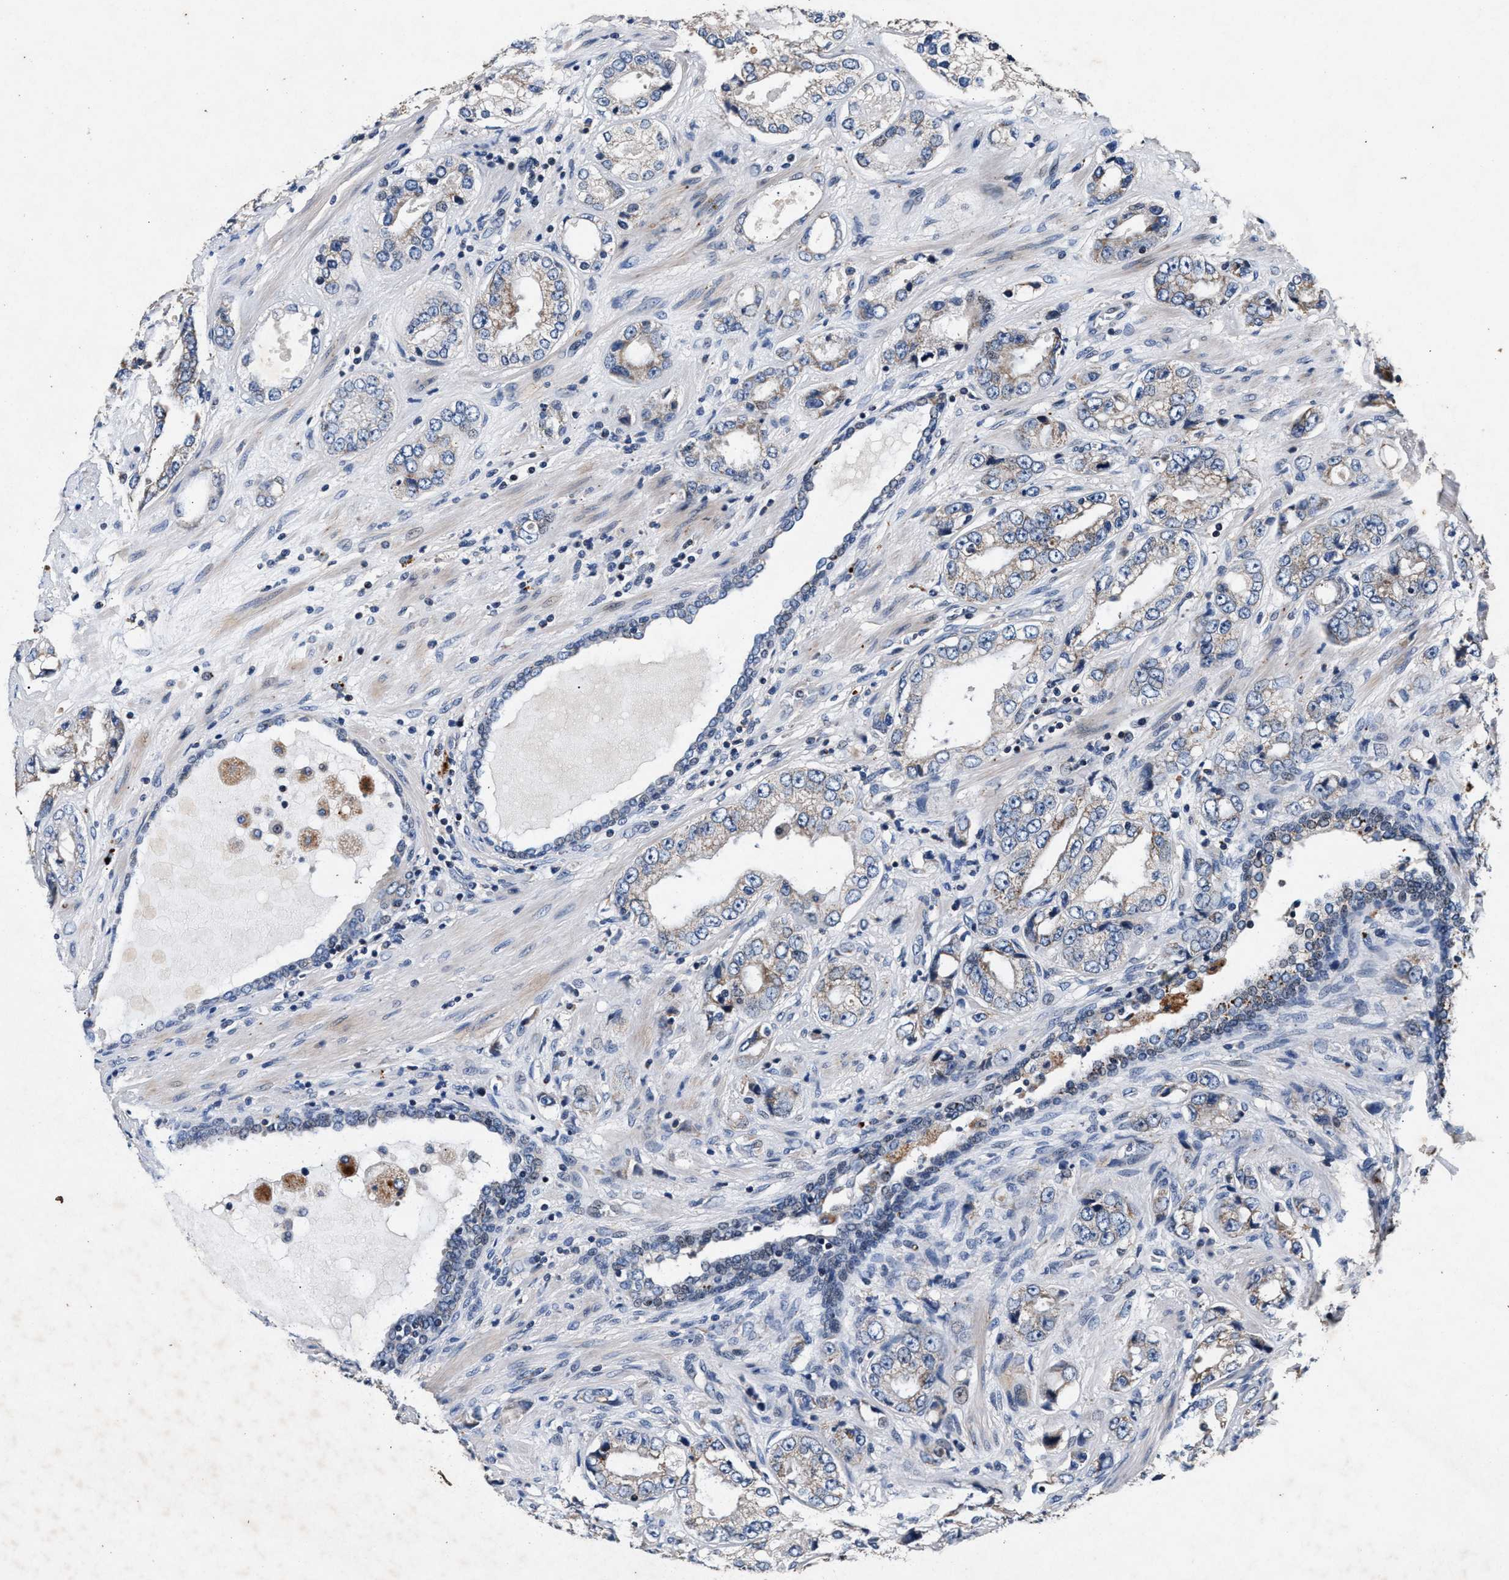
{"staining": {"intensity": "negative", "quantity": "none", "location": "none"}, "tissue": "prostate cancer", "cell_type": "Tumor cells", "image_type": "cancer", "snomed": [{"axis": "morphology", "description": "Adenocarcinoma, High grade"}, {"axis": "topography", "description": "Prostate"}], "caption": "Immunohistochemical staining of adenocarcinoma (high-grade) (prostate) shows no significant positivity in tumor cells. Brightfield microscopy of immunohistochemistry (IHC) stained with DAB (brown) and hematoxylin (blue), captured at high magnification.", "gene": "PKD2L1", "patient": {"sex": "male", "age": 61}}